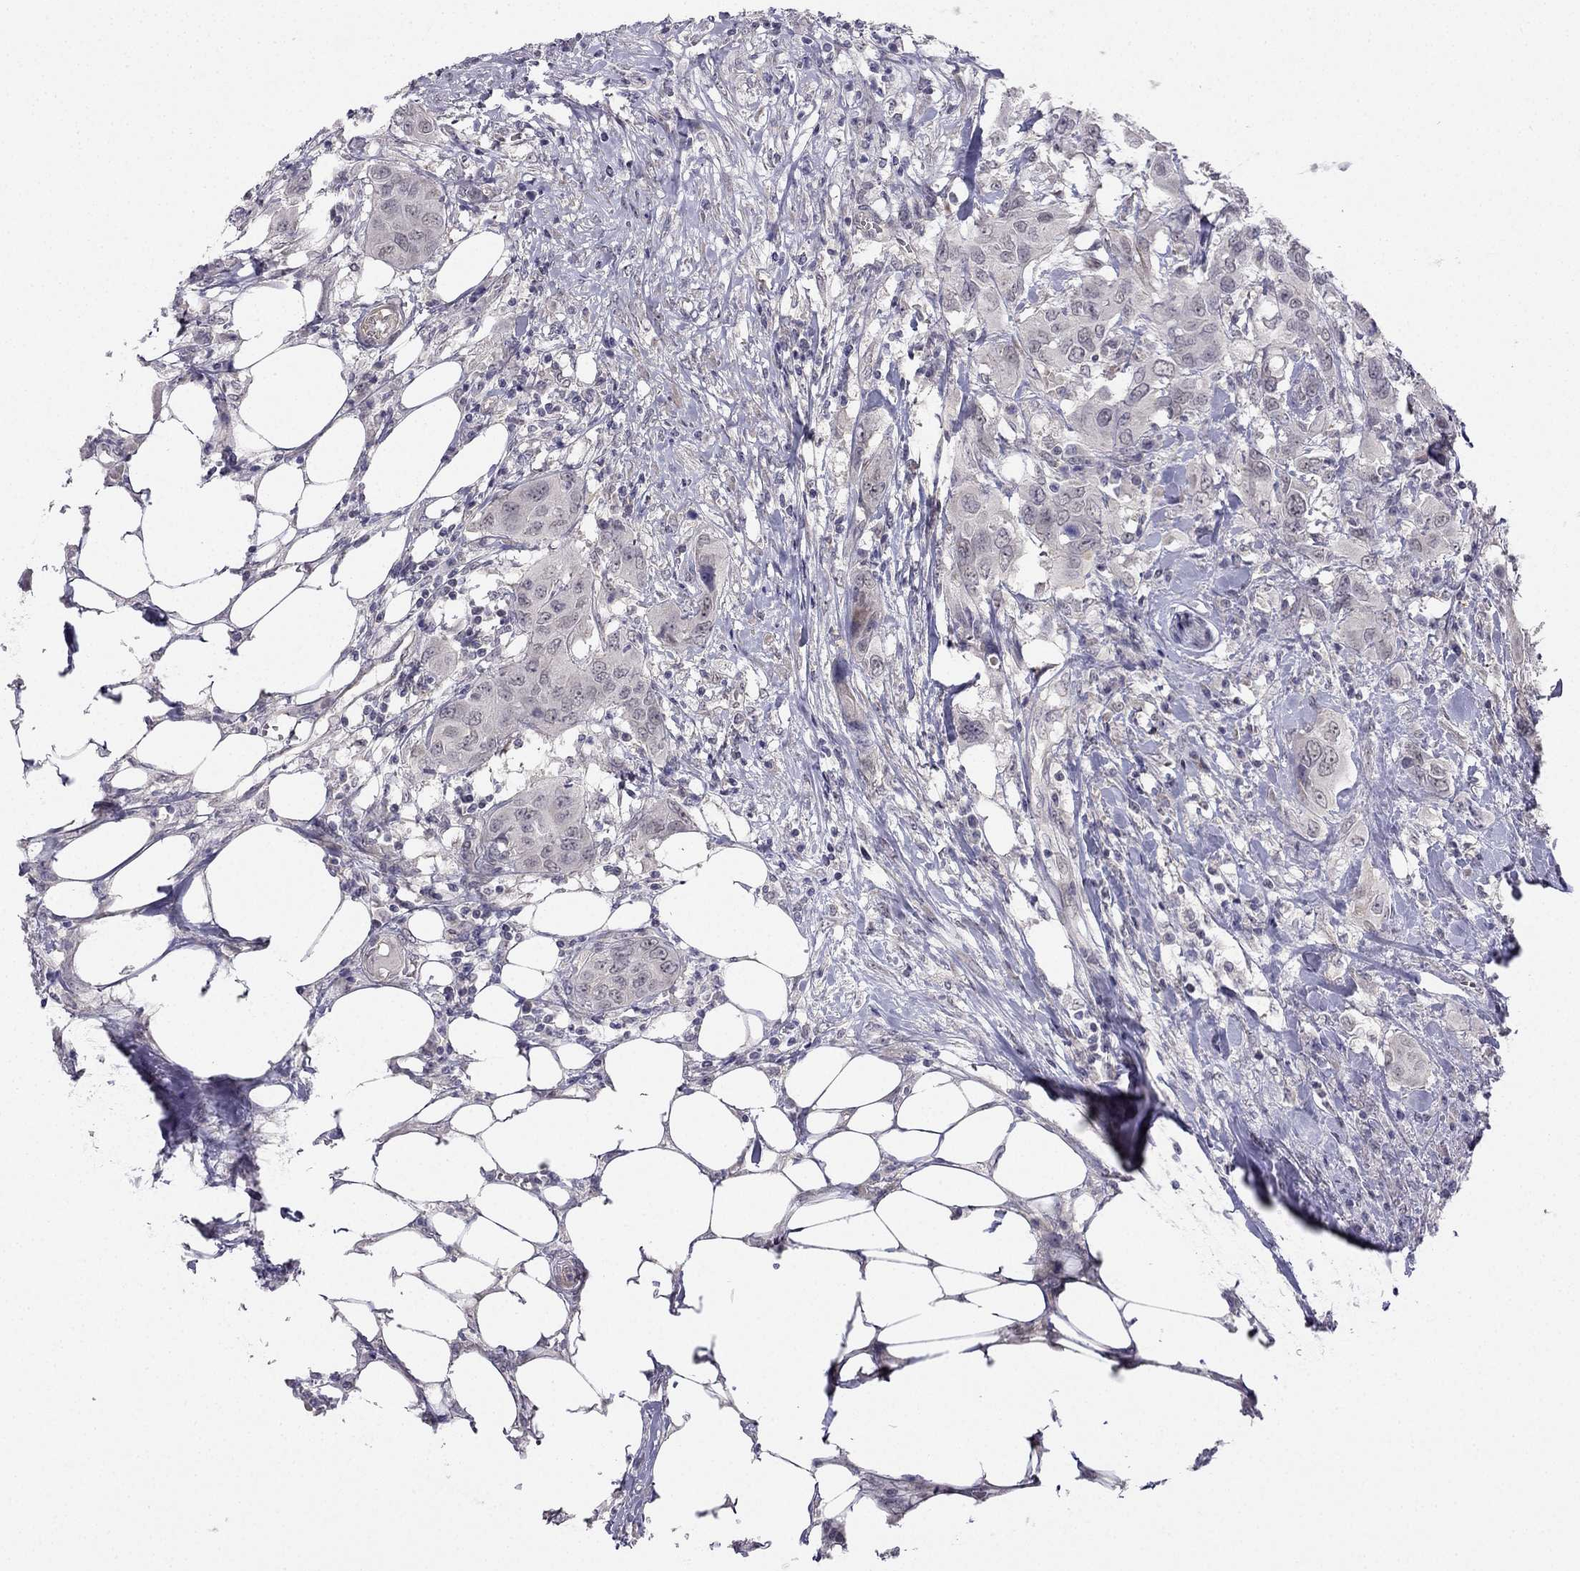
{"staining": {"intensity": "negative", "quantity": "none", "location": "none"}, "tissue": "urothelial cancer", "cell_type": "Tumor cells", "image_type": "cancer", "snomed": [{"axis": "morphology", "description": "Urothelial carcinoma, NOS"}, {"axis": "morphology", "description": "Urothelial carcinoma, High grade"}, {"axis": "topography", "description": "Urinary bladder"}], "caption": "IHC micrograph of human high-grade urothelial carcinoma stained for a protein (brown), which displays no expression in tumor cells. (DAB immunohistochemistry, high magnification).", "gene": "CHST8", "patient": {"sex": "male", "age": 63}}